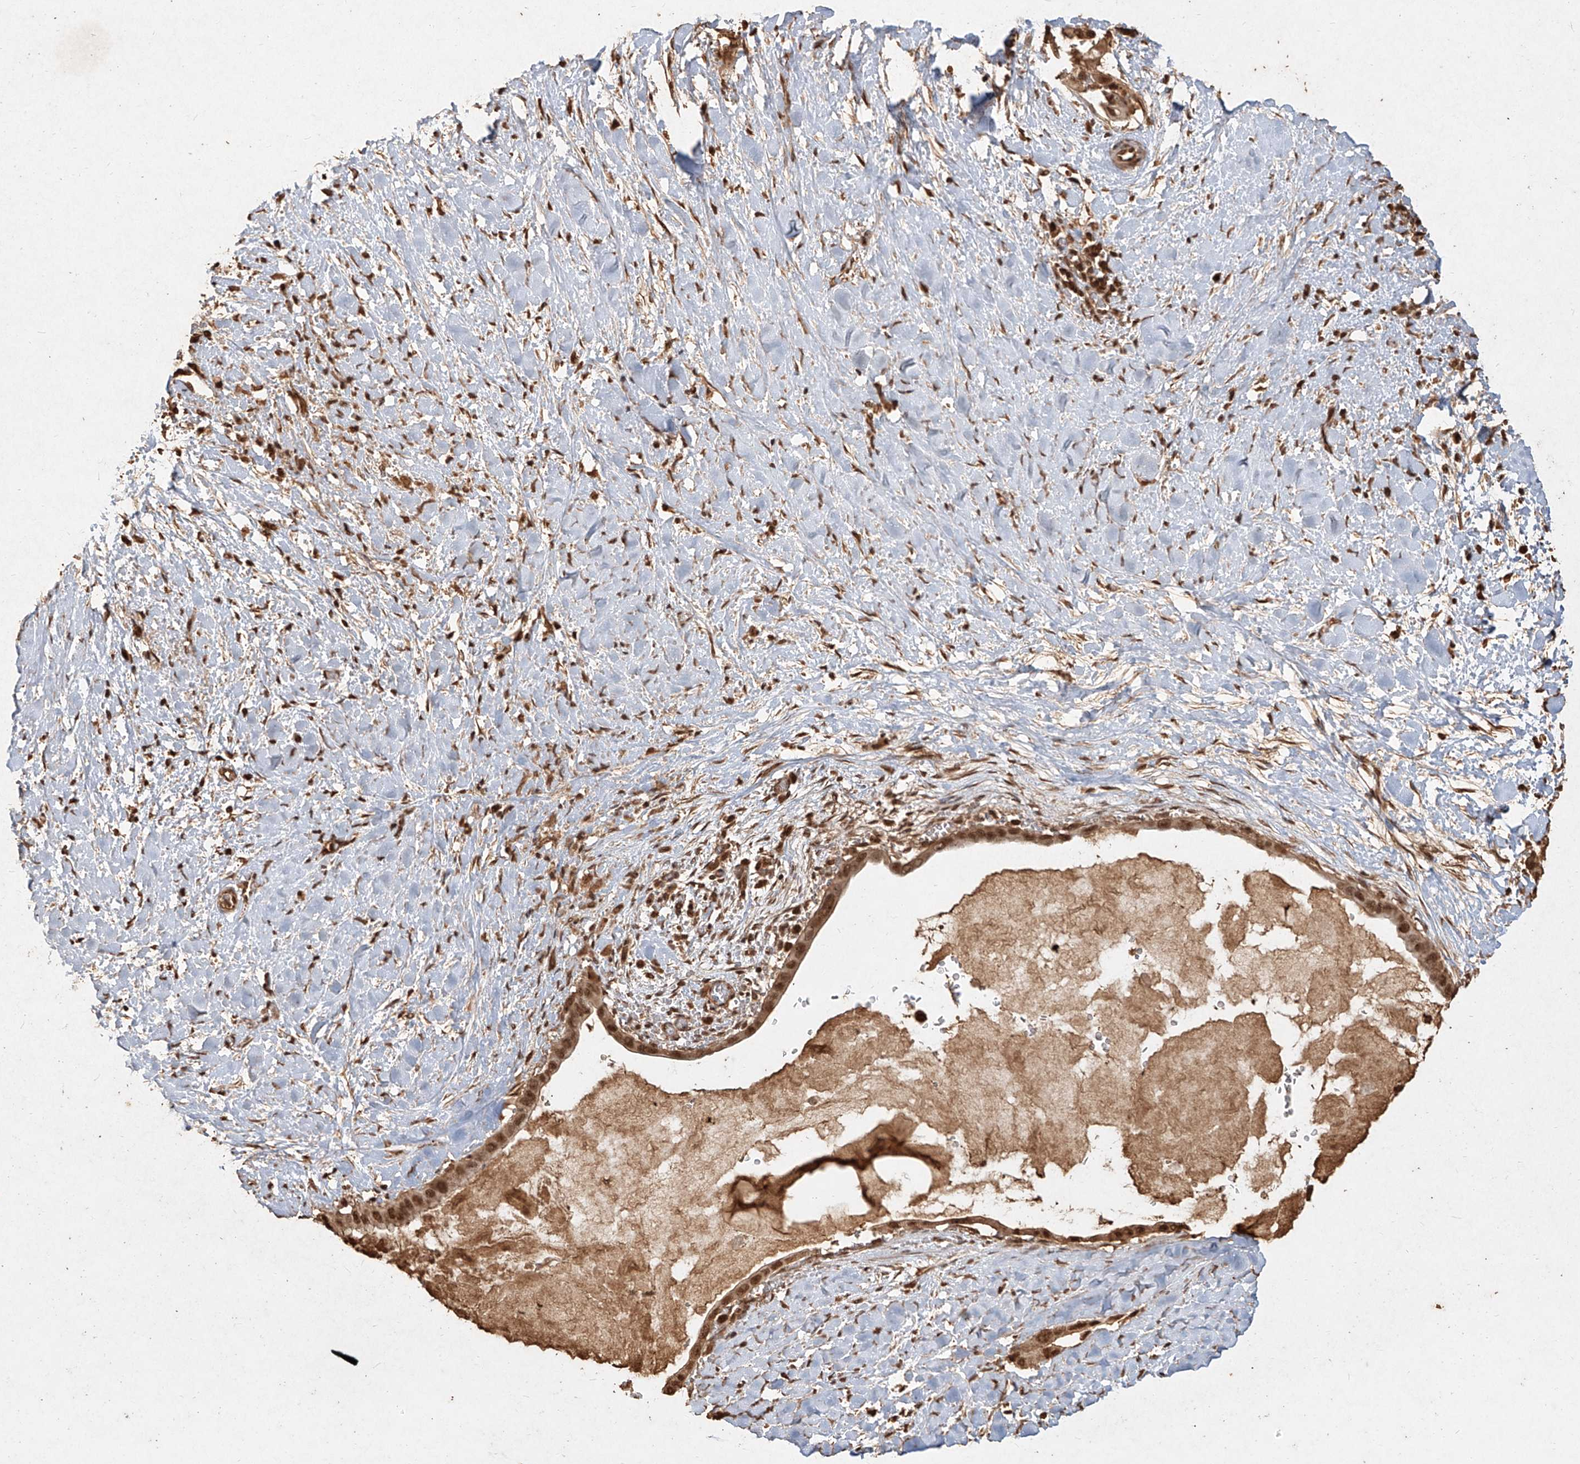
{"staining": {"intensity": "moderate", "quantity": ">75%", "location": "cytoplasmic/membranous,nuclear"}, "tissue": "pancreatic cancer", "cell_type": "Tumor cells", "image_type": "cancer", "snomed": [{"axis": "morphology", "description": "Adenocarcinoma, NOS"}, {"axis": "topography", "description": "Pancreas"}], "caption": "A high-resolution histopathology image shows IHC staining of adenocarcinoma (pancreatic), which displays moderate cytoplasmic/membranous and nuclear staining in about >75% of tumor cells. (IHC, brightfield microscopy, high magnification).", "gene": "UBE2K", "patient": {"sex": "male", "age": 55}}